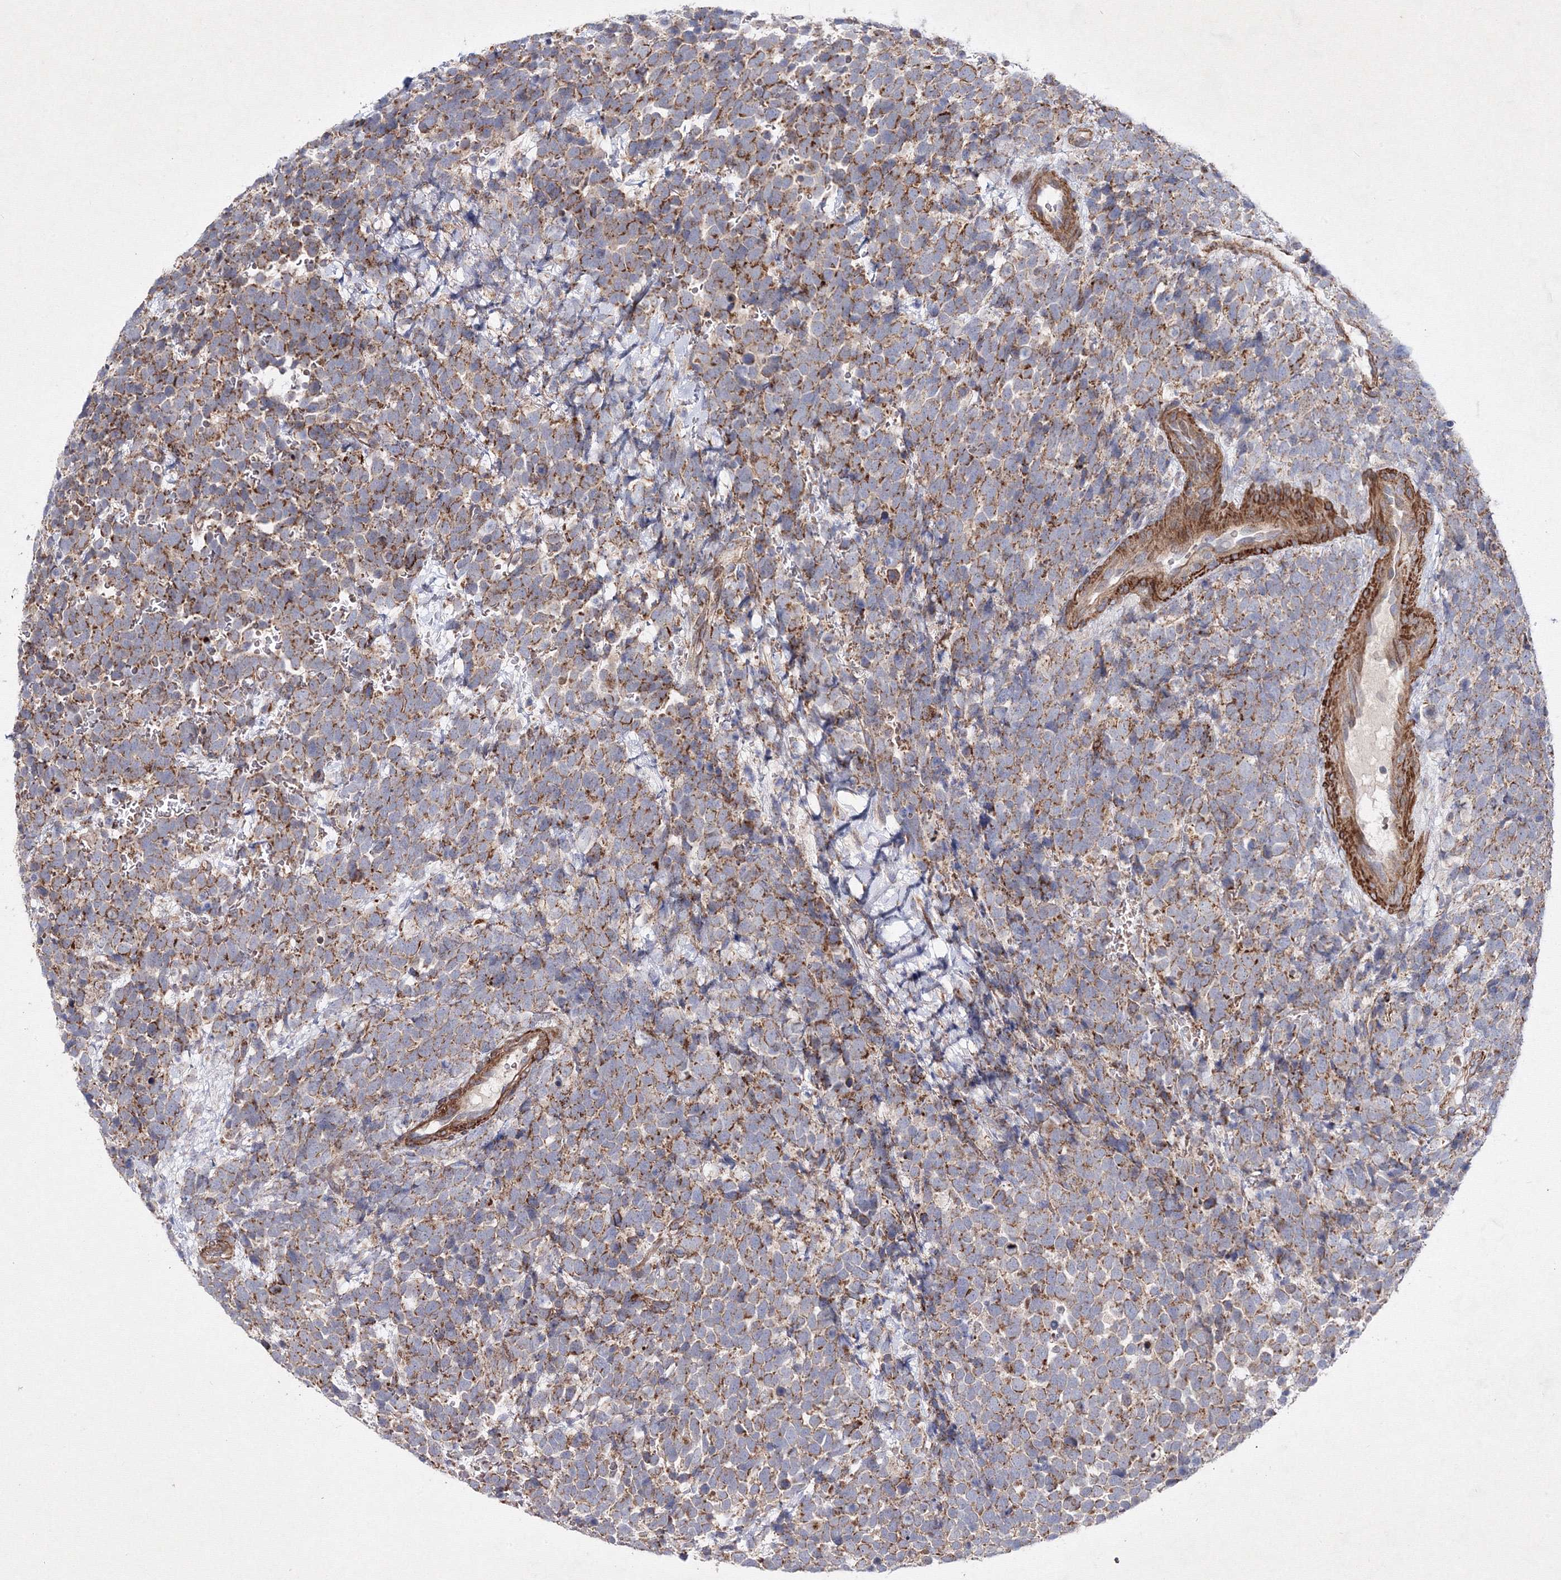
{"staining": {"intensity": "moderate", "quantity": ">75%", "location": "cytoplasmic/membranous"}, "tissue": "urothelial cancer", "cell_type": "Tumor cells", "image_type": "cancer", "snomed": [{"axis": "morphology", "description": "Urothelial carcinoma, High grade"}, {"axis": "topography", "description": "Urinary bladder"}], "caption": "The photomicrograph shows staining of urothelial cancer, revealing moderate cytoplasmic/membranous protein positivity (brown color) within tumor cells.", "gene": "GFM1", "patient": {"sex": "female", "age": 82}}